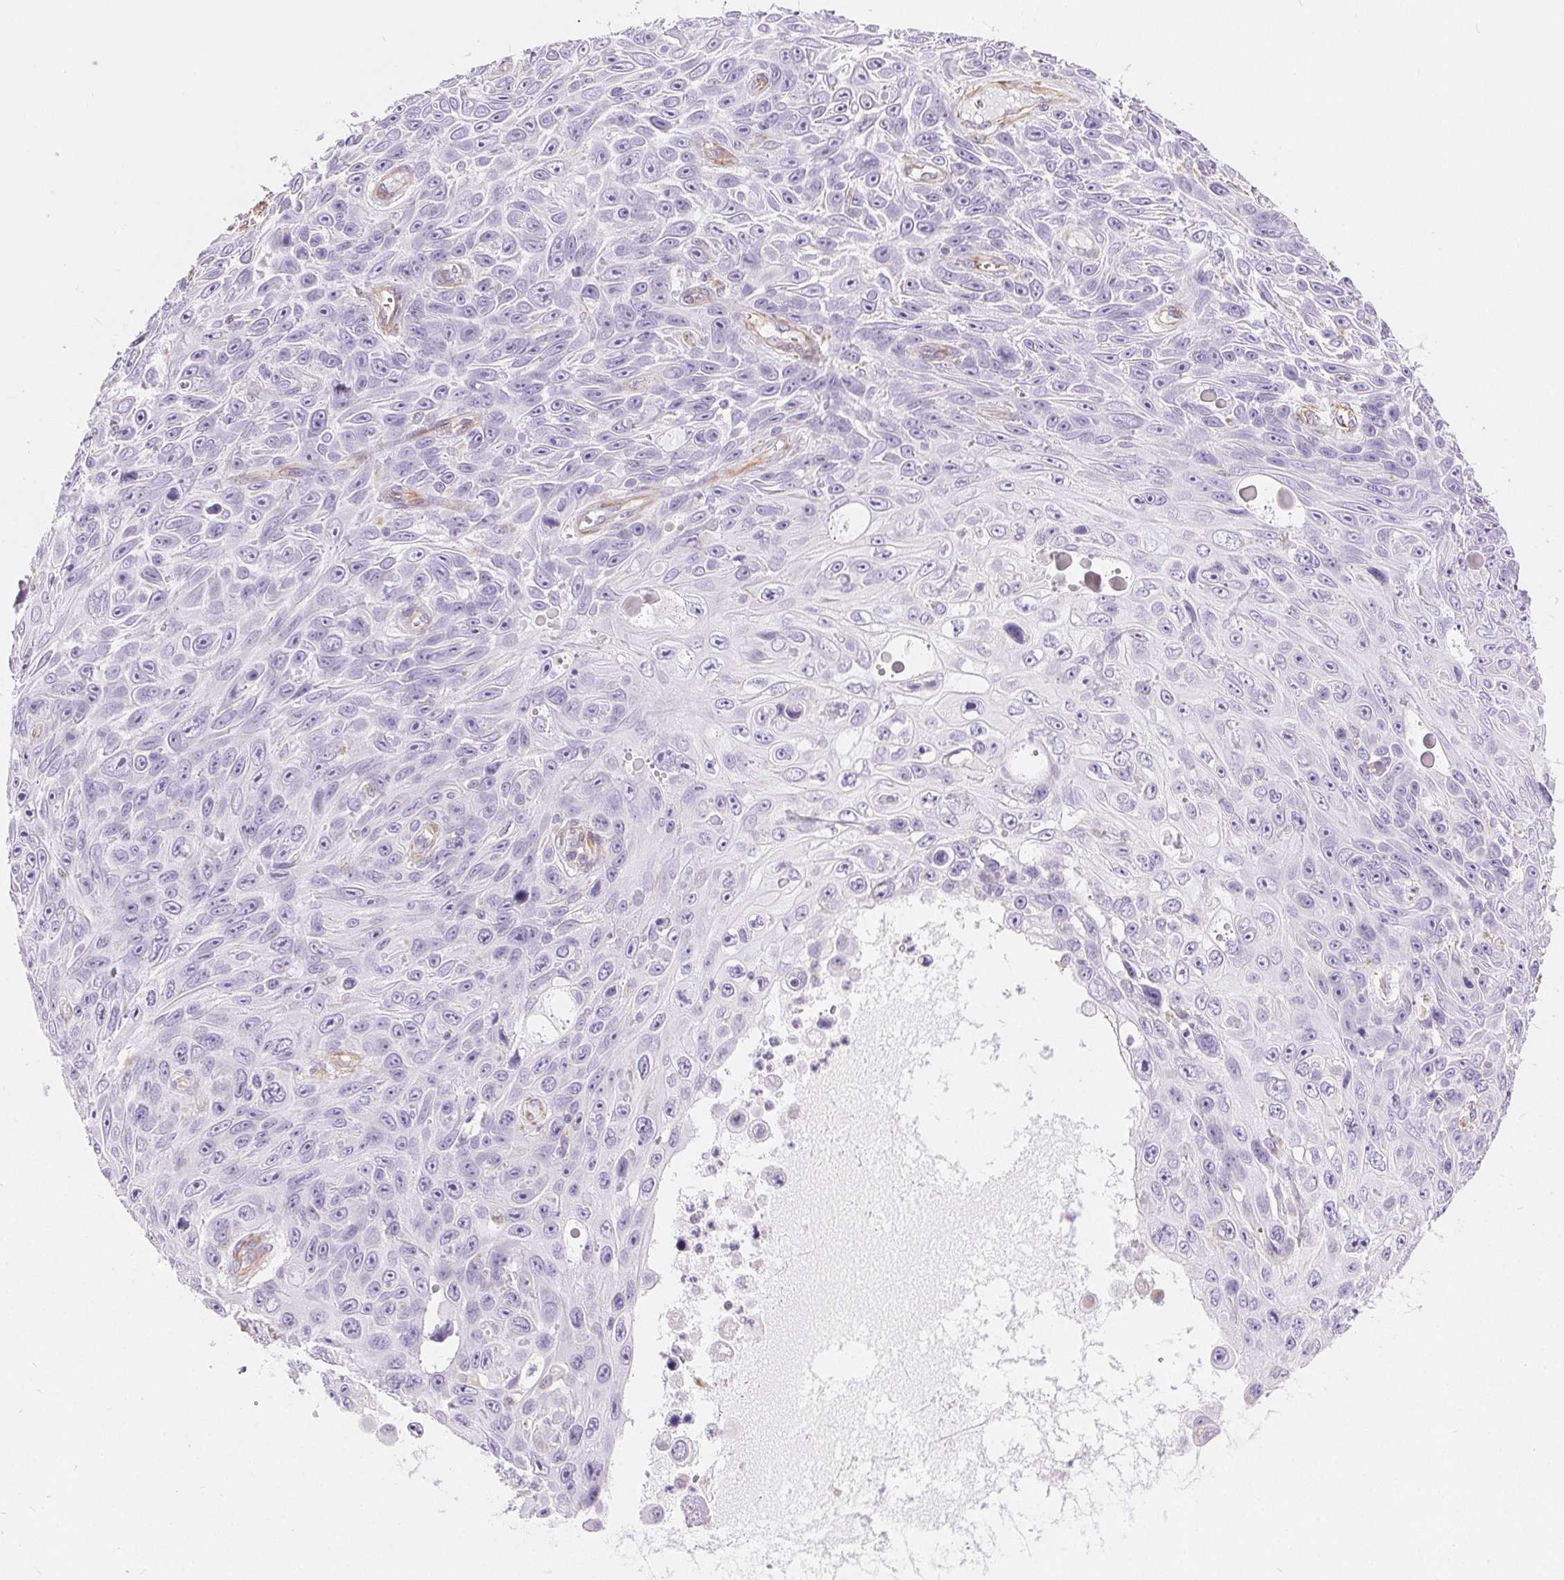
{"staining": {"intensity": "negative", "quantity": "none", "location": "none"}, "tissue": "skin cancer", "cell_type": "Tumor cells", "image_type": "cancer", "snomed": [{"axis": "morphology", "description": "Squamous cell carcinoma, NOS"}, {"axis": "topography", "description": "Skin"}], "caption": "The histopathology image reveals no significant staining in tumor cells of skin cancer. Nuclei are stained in blue.", "gene": "GFAP", "patient": {"sex": "male", "age": 82}}